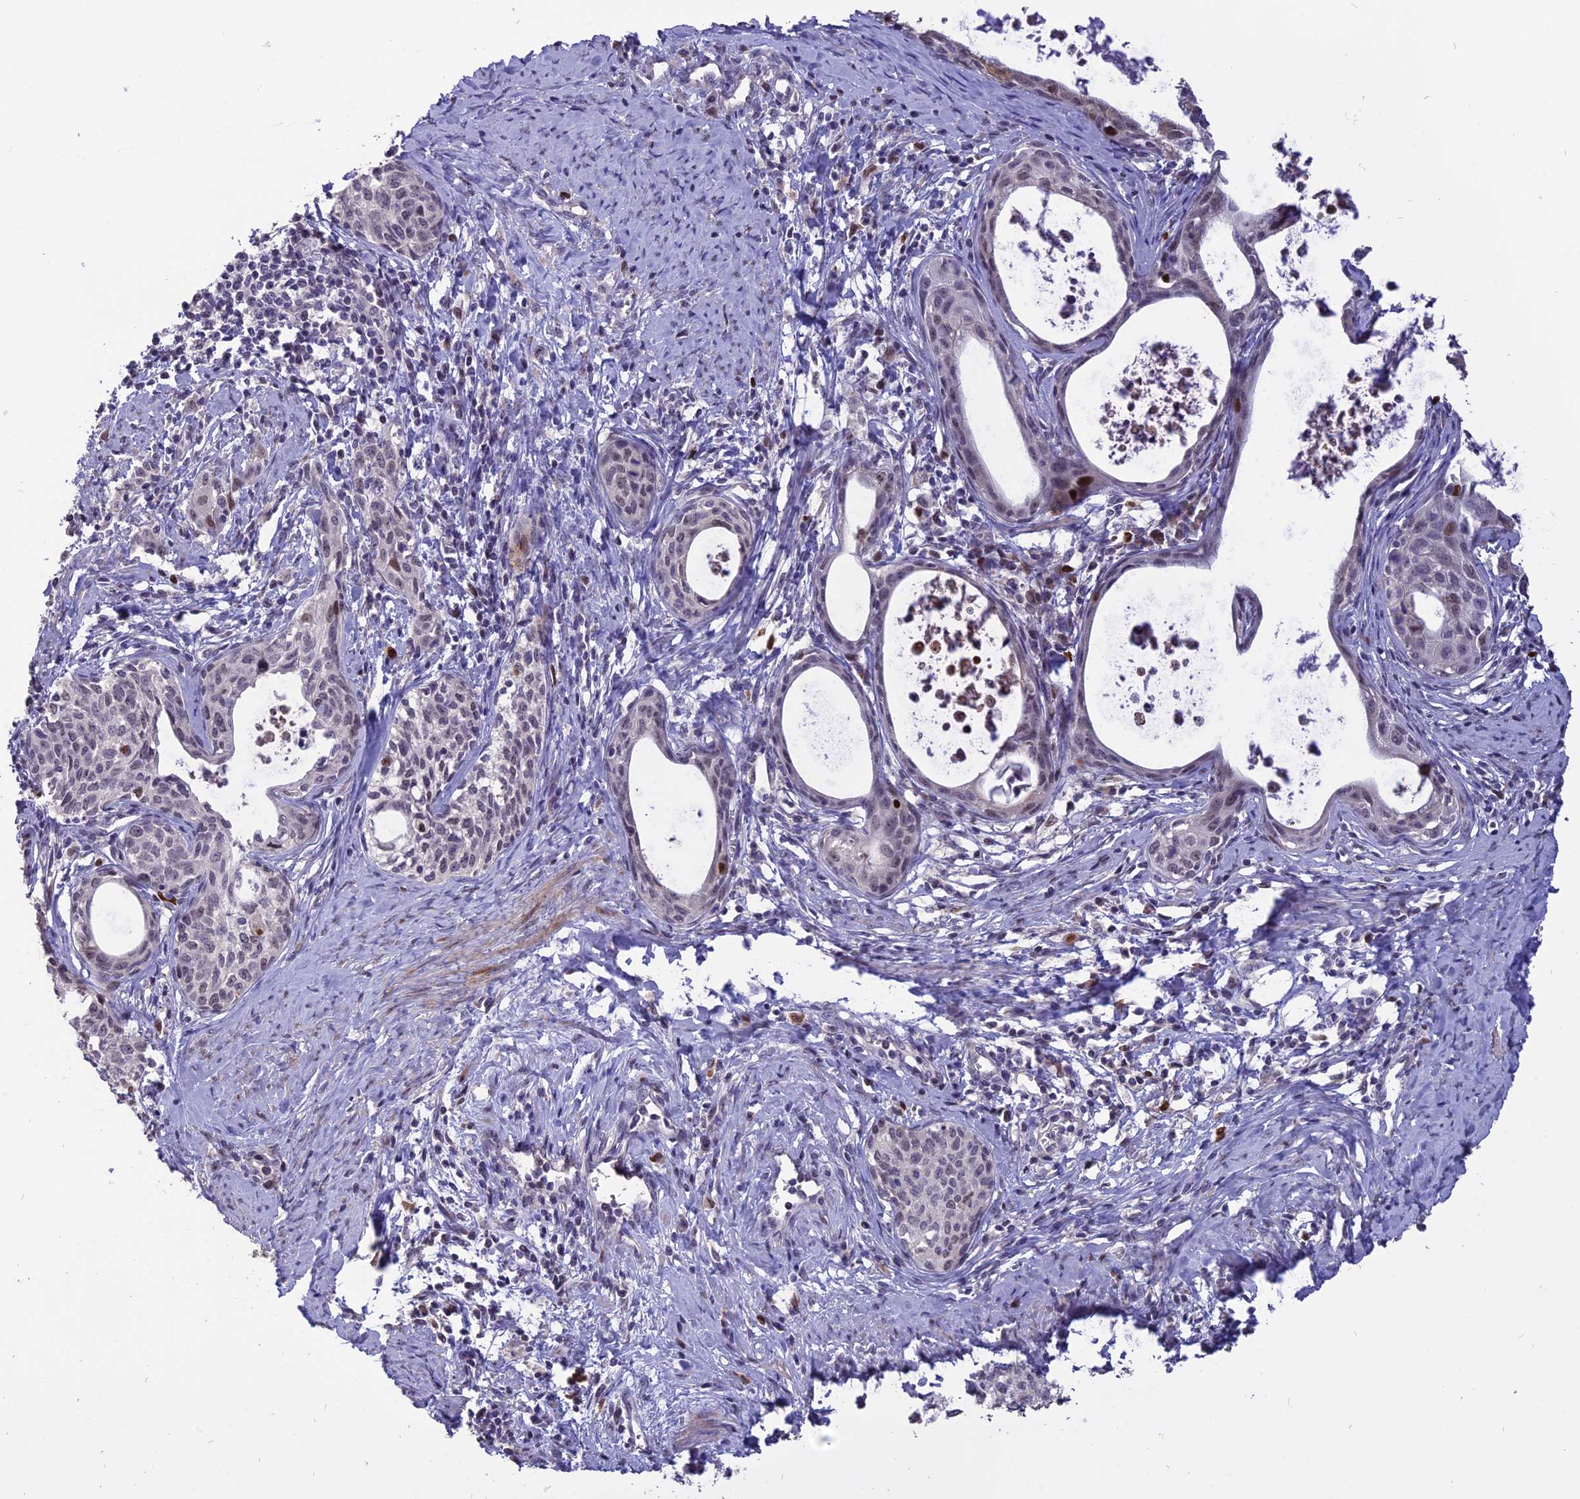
{"staining": {"intensity": "weak", "quantity": "25%-75%", "location": "nuclear"}, "tissue": "cervical cancer", "cell_type": "Tumor cells", "image_type": "cancer", "snomed": [{"axis": "morphology", "description": "Squamous cell carcinoma, NOS"}, {"axis": "topography", "description": "Cervix"}], "caption": "IHC of squamous cell carcinoma (cervical) reveals low levels of weak nuclear positivity in approximately 25%-75% of tumor cells. The staining was performed using DAB, with brown indicating positive protein expression. Nuclei are stained blue with hematoxylin.", "gene": "TMEM263", "patient": {"sex": "female", "age": 52}}